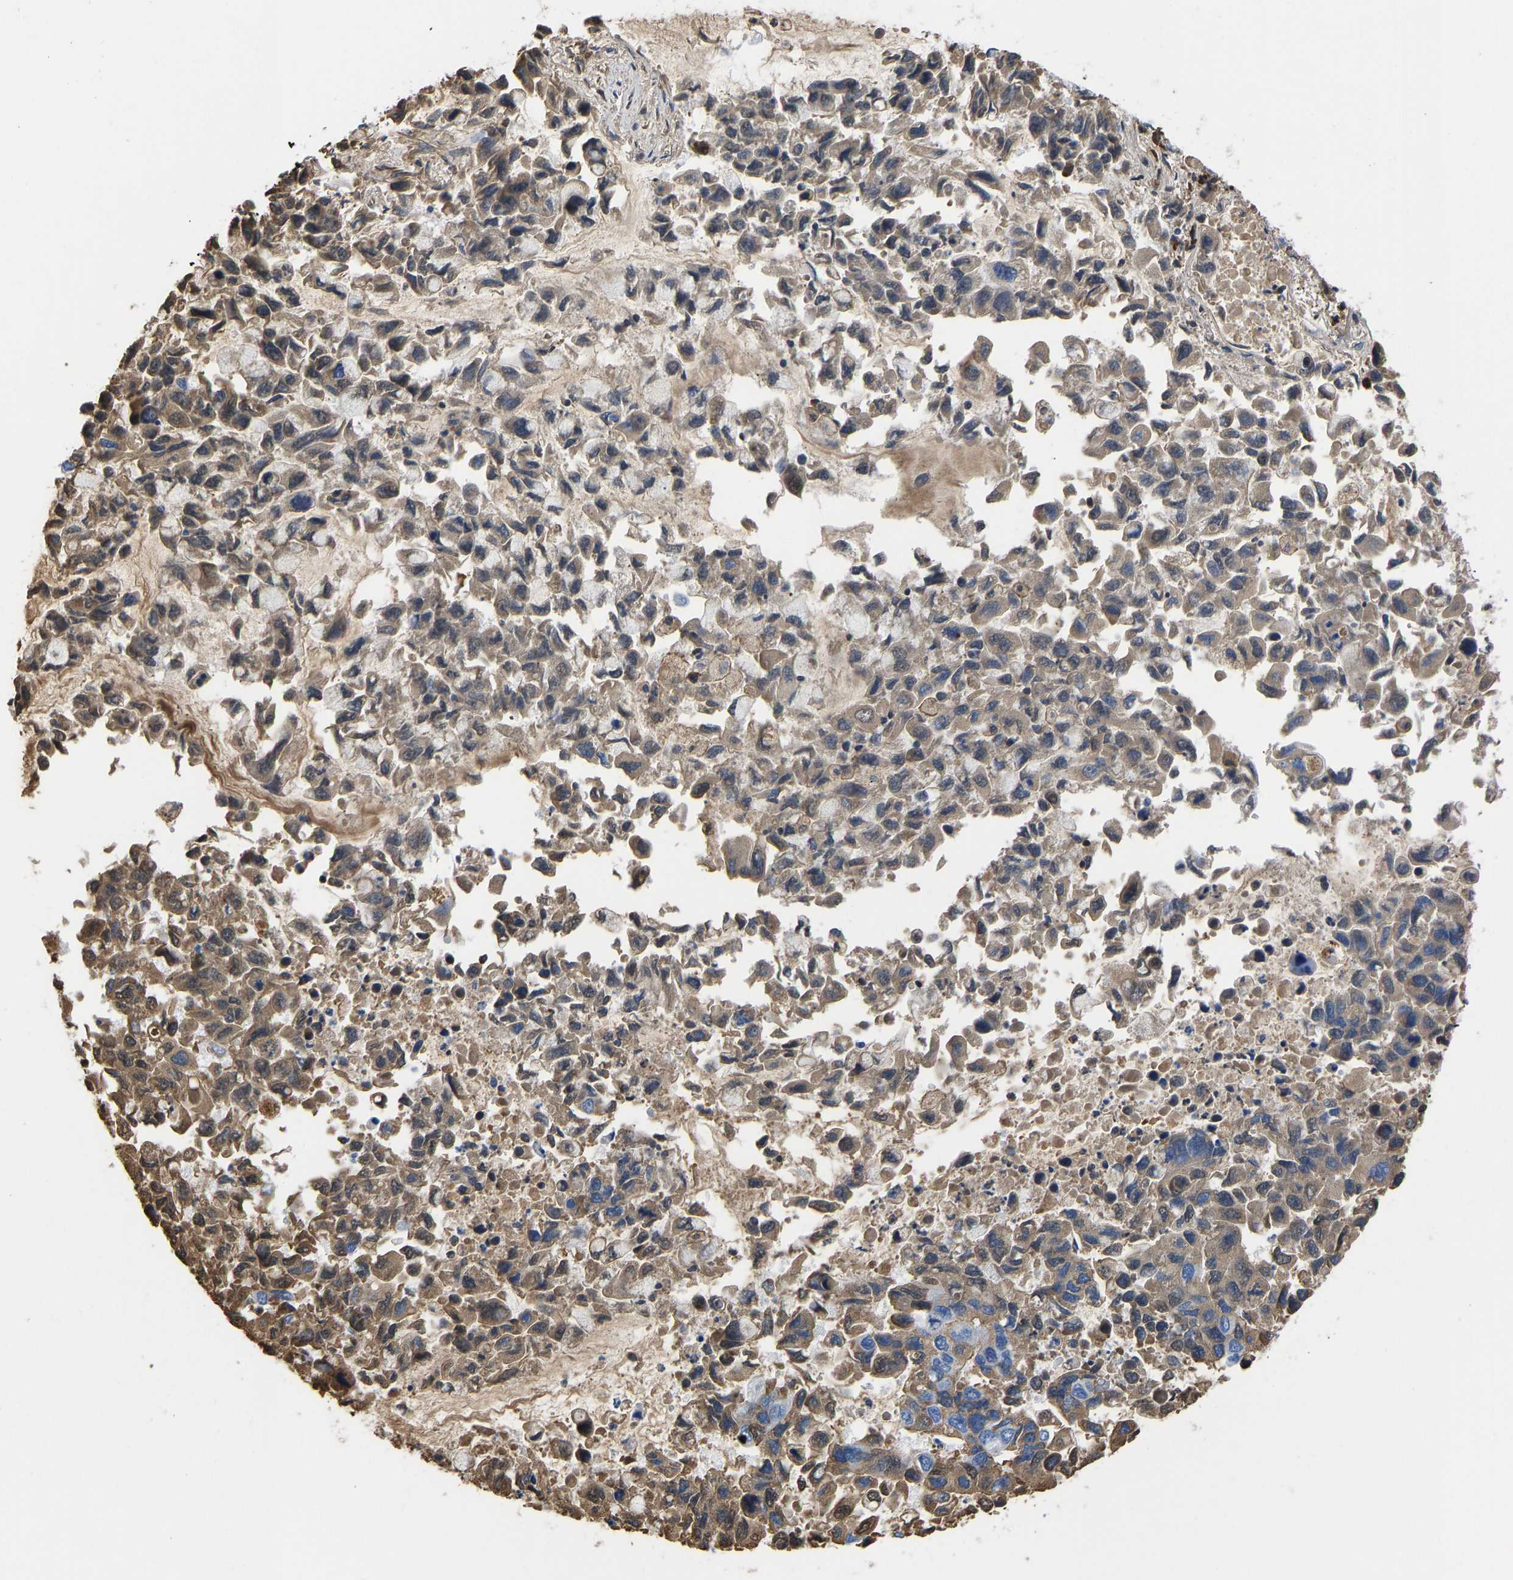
{"staining": {"intensity": "weak", "quantity": ">75%", "location": "cytoplasmic/membranous"}, "tissue": "lung cancer", "cell_type": "Tumor cells", "image_type": "cancer", "snomed": [{"axis": "morphology", "description": "Adenocarcinoma, NOS"}, {"axis": "topography", "description": "Lung"}], "caption": "There is low levels of weak cytoplasmic/membranous positivity in tumor cells of lung cancer, as demonstrated by immunohistochemical staining (brown color).", "gene": "HSPG2", "patient": {"sex": "male", "age": 64}}